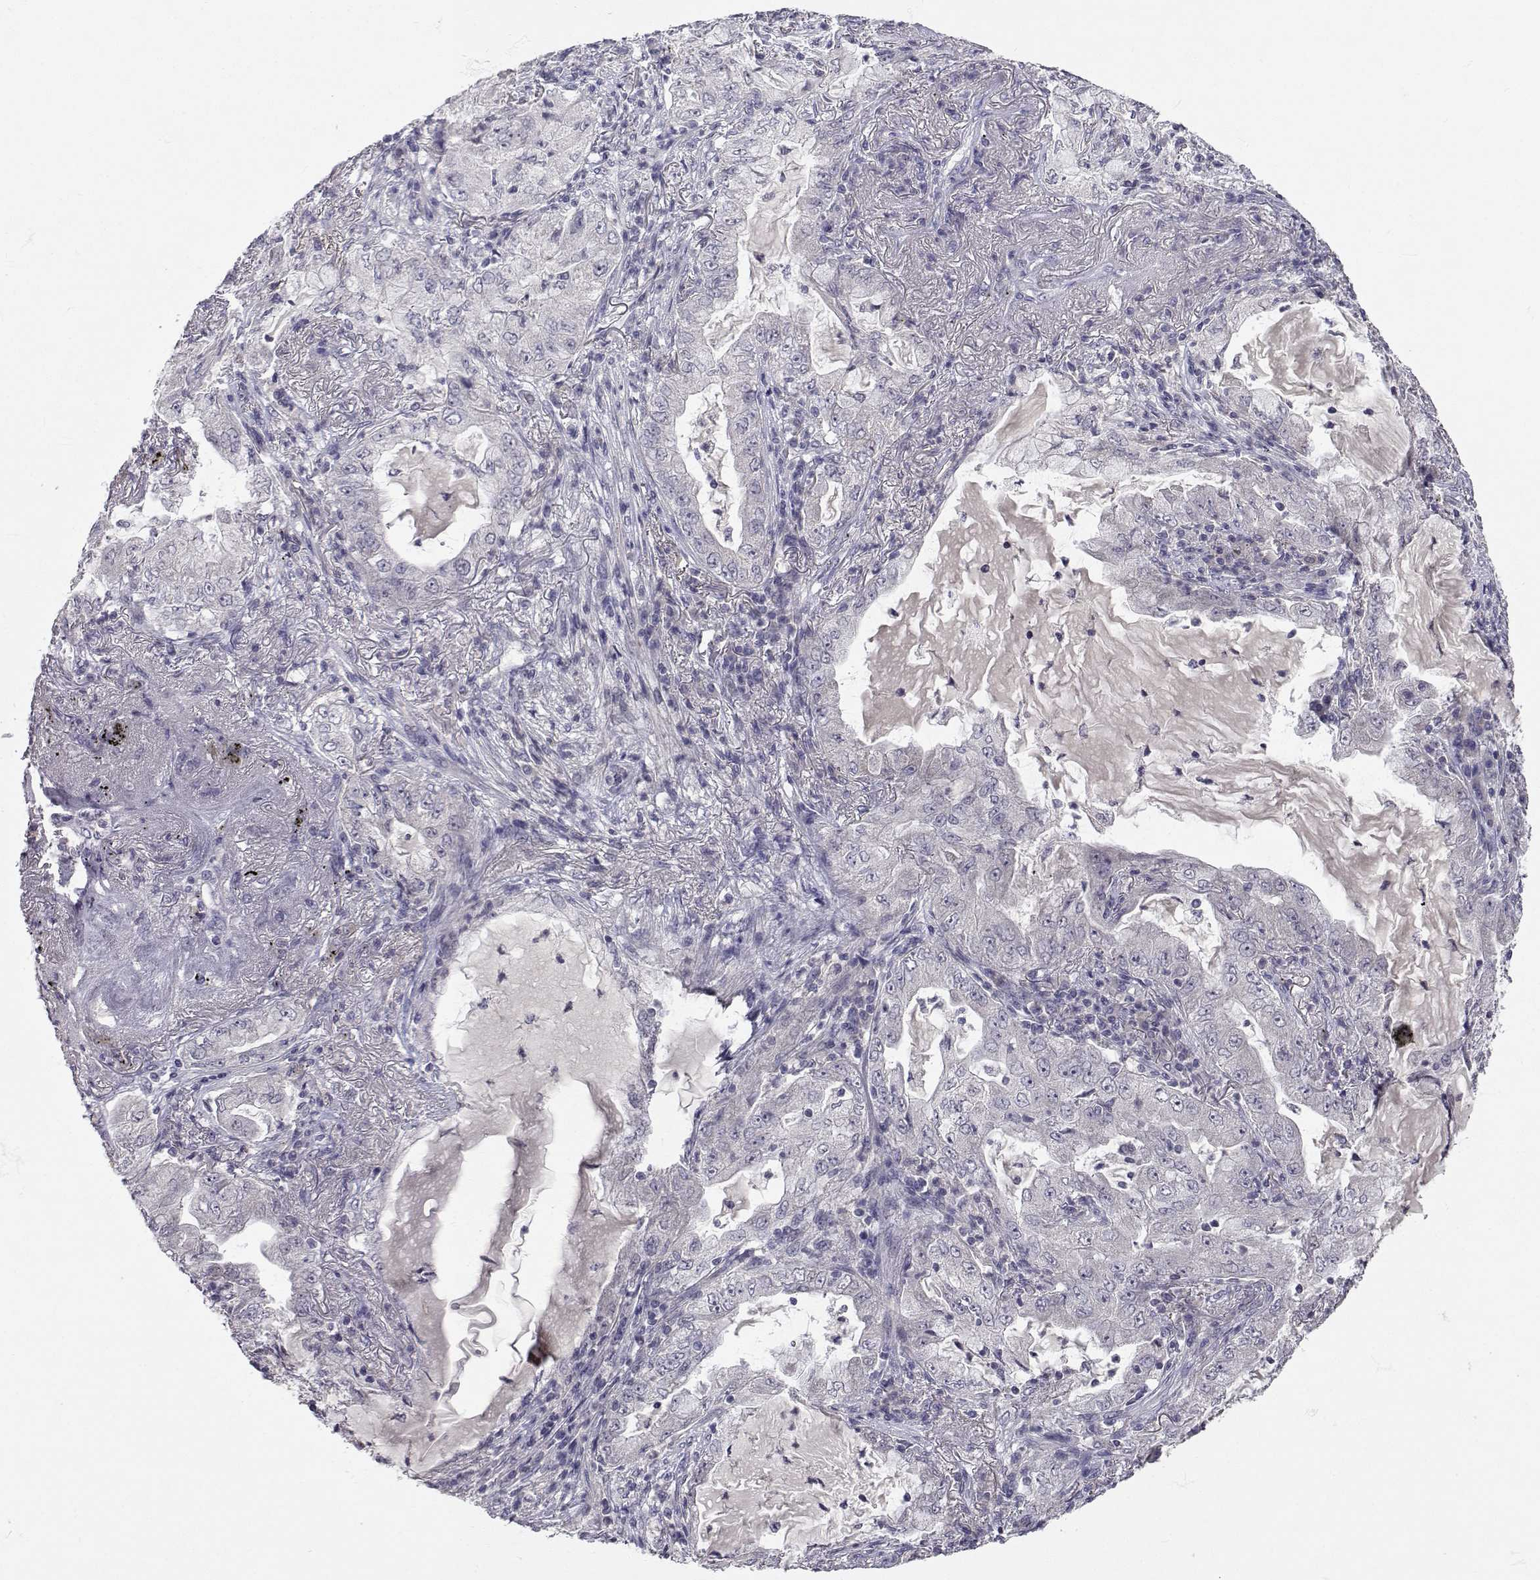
{"staining": {"intensity": "negative", "quantity": "none", "location": "none"}, "tissue": "lung cancer", "cell_type": "Tumor cells", "image_type": "cancer", "snomed": [{"axis": "morphology", "description": "Adenocarcinoma, NOS"}, {"axis": "topography", "description": "Lung"}], "caption": "Immunohistochemical staining of lung cancer (adenocarcinoma) demonstrates no significant staining in tumor cells. The staining is performed using DAB (3,3'-diaminobenzidine) brown chromogen with nuclei counter-stained in using hematoxylin.", "gene": "SLC6A3", "patient": {"sex": "female", "age": 73}}